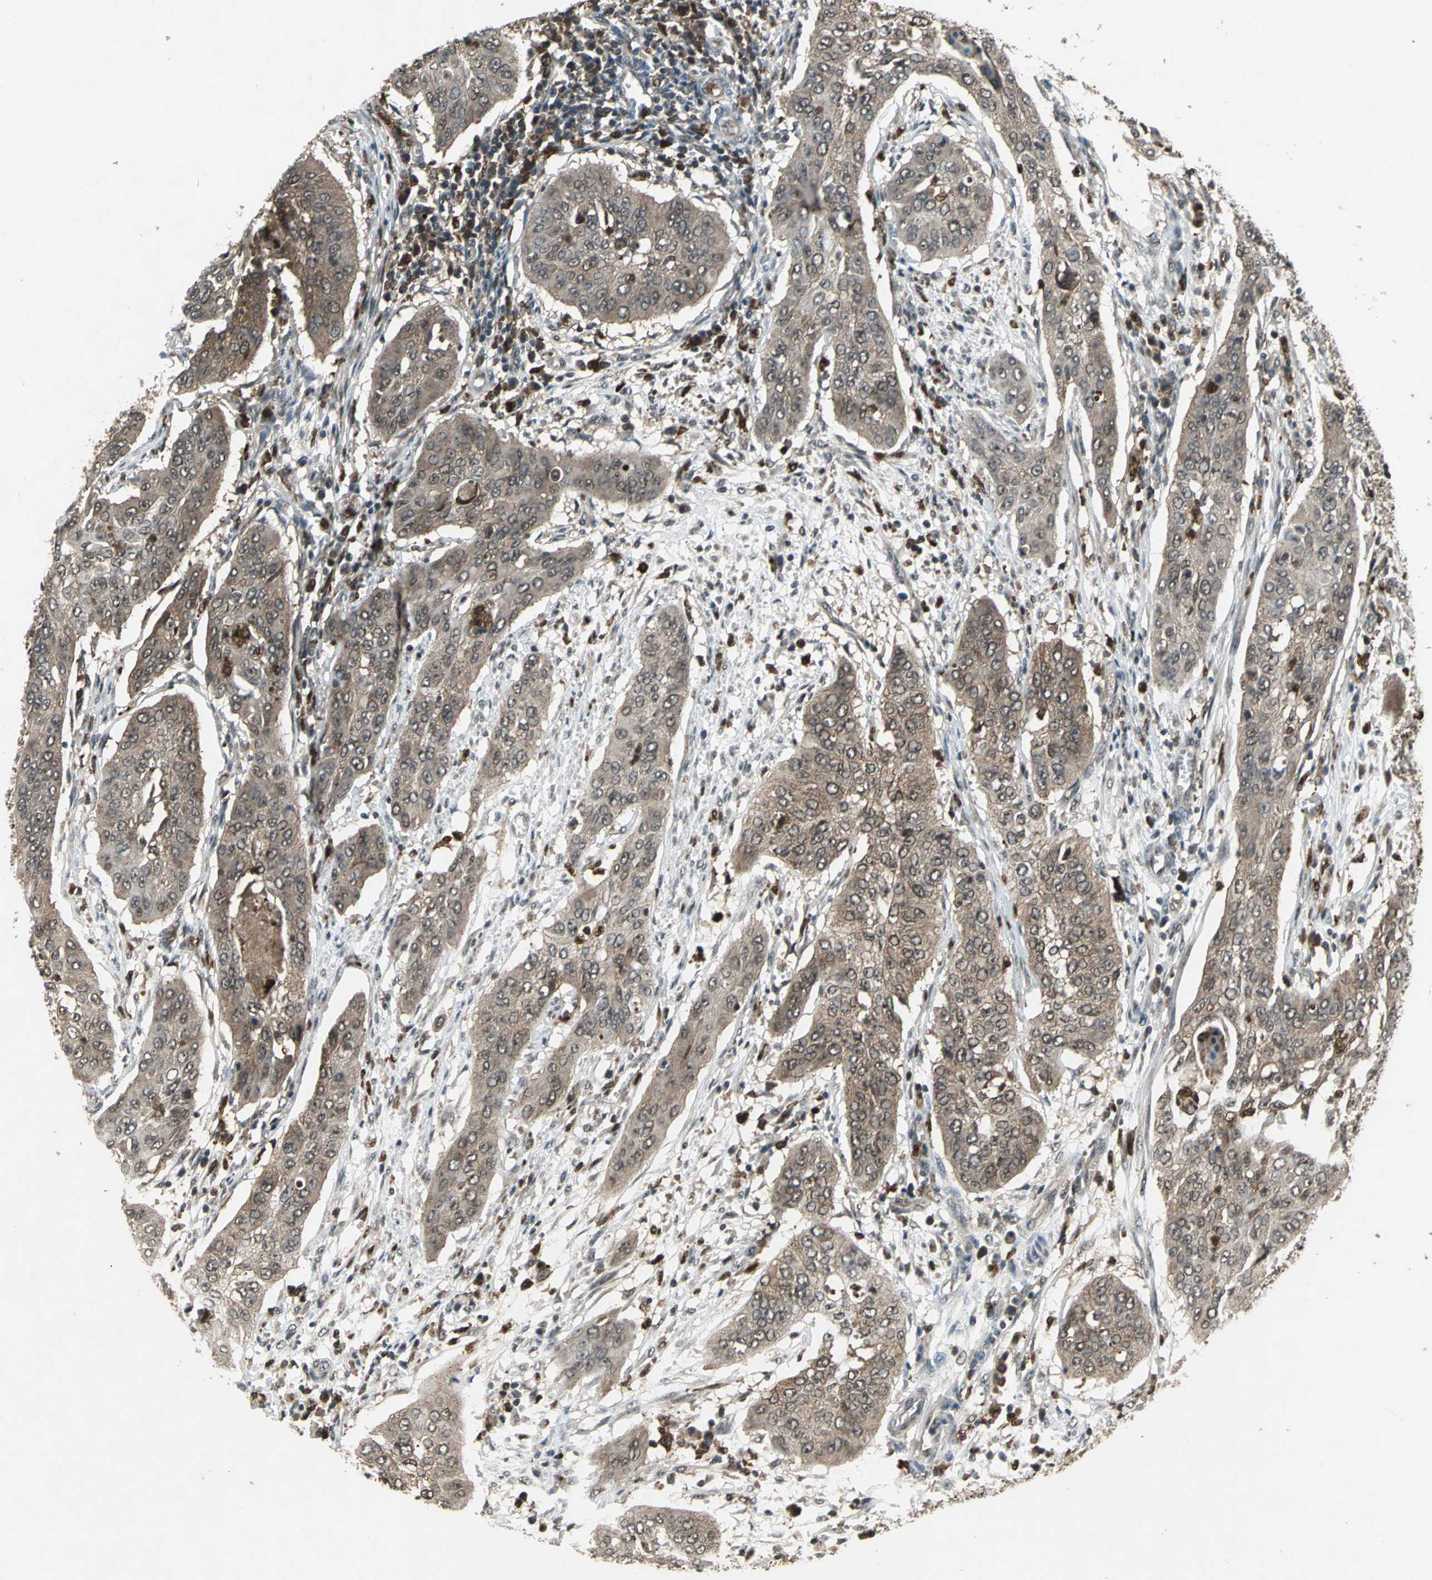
{"staining": {"intensity": "weak", "quantity": ">75%", "location": "cytoplasmic/membranous"}, "tissue": "cervical cancer", "cell_type": "Tumor cells", "image_type": "cancer", "snomed": [{"axis": "morphology", "description": "Squamous cell carcinoma, NOS"}, {"axis": "topography", "description": "Cervix"}], "caption": "Protein analysis of cervical cancer tissue shows weak cytoplasmic/membranous expression in about >75% of tumor cells.", "gene": "PYCARD", "patient": {"sex": "female", "age": 39}}